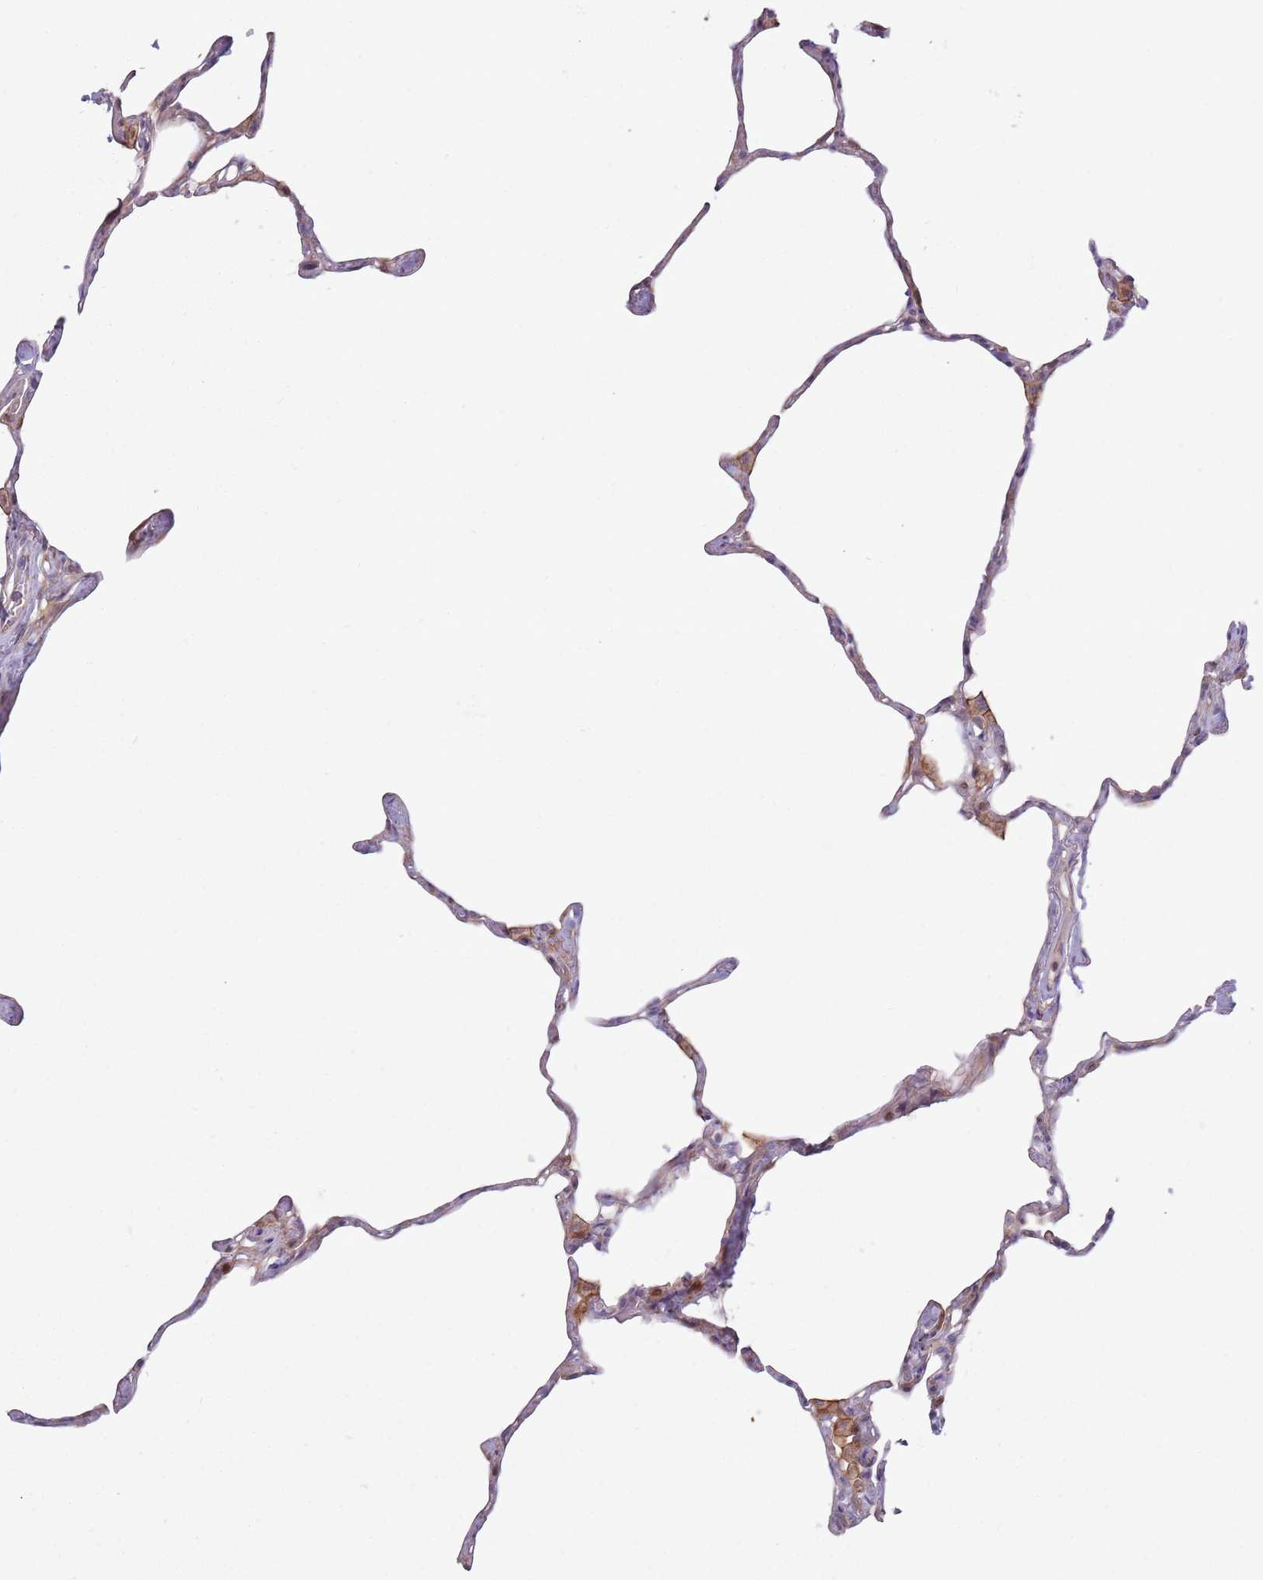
{"staining": {"intensity": "weak", "quantity": "<25%", "location": "cytoplasmic/membranous"}, "tissue": "lung", "cell_type": "Alveolar cells", "image_type": "normal", "snomed": [{"axis": "morphology", "description": "Normal tissue, NOS"}, {"axis": "topography", "description": "Lung"}], "caption": "High magnification brightfield microscopy of unremarkable lung stained with DAB (3,3'-diaminobenzidine) (brown) and counterstained with hematoxylin (blue): alveolar cells show no significant positivity. (Brightfield microscopy of DAB immunohistochemistry at high magnification).", "gene": "CCDC150", "patient": {"sex": "male", "age": 65}}